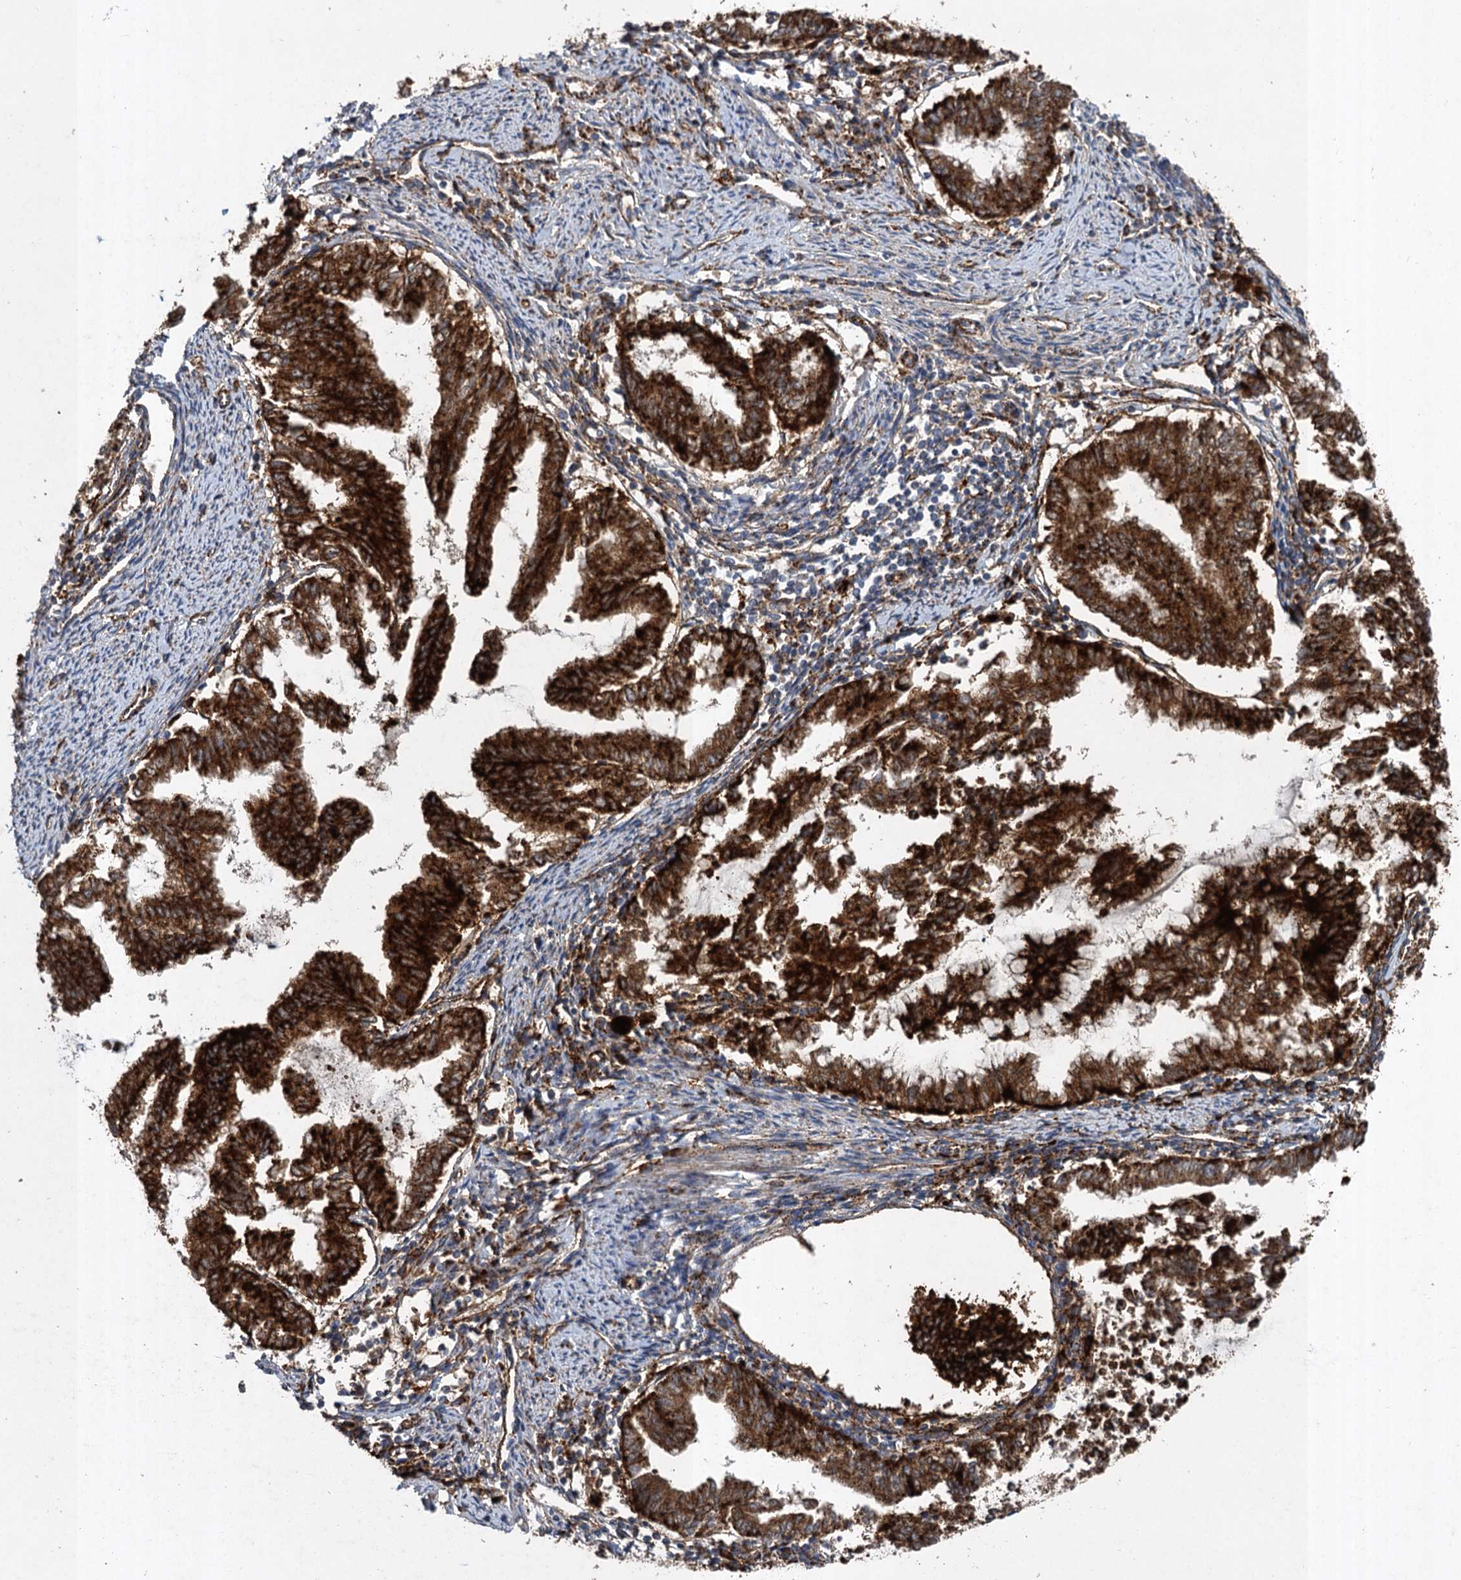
{"staining": {"intensity": "strong", "quantity": ">75%", "location": "cytoplasmic/membranous"}, "tissue": "endometrial cancer", "cell_type": "Tumor cells", "image_type": "cancer", "snomed": [{"axis": "morphology", "description": "Adenocarcinoma, NOS"}, {"axis": "topography", "description": "Endometrium"}], "caption": "The immunohistochemical stain labels strong cytoplasmic/membranous positivity in tumor cells of endometrial cancer (adenocarcinoma) tissue. The staining was performed using DAB to visualize the protein expression in brown, while the nuclei were stained in blue with hematoxylin (Magnification: 20x).", "gene": "GBA1", "patient": {"sex": "female", "age": 79}}